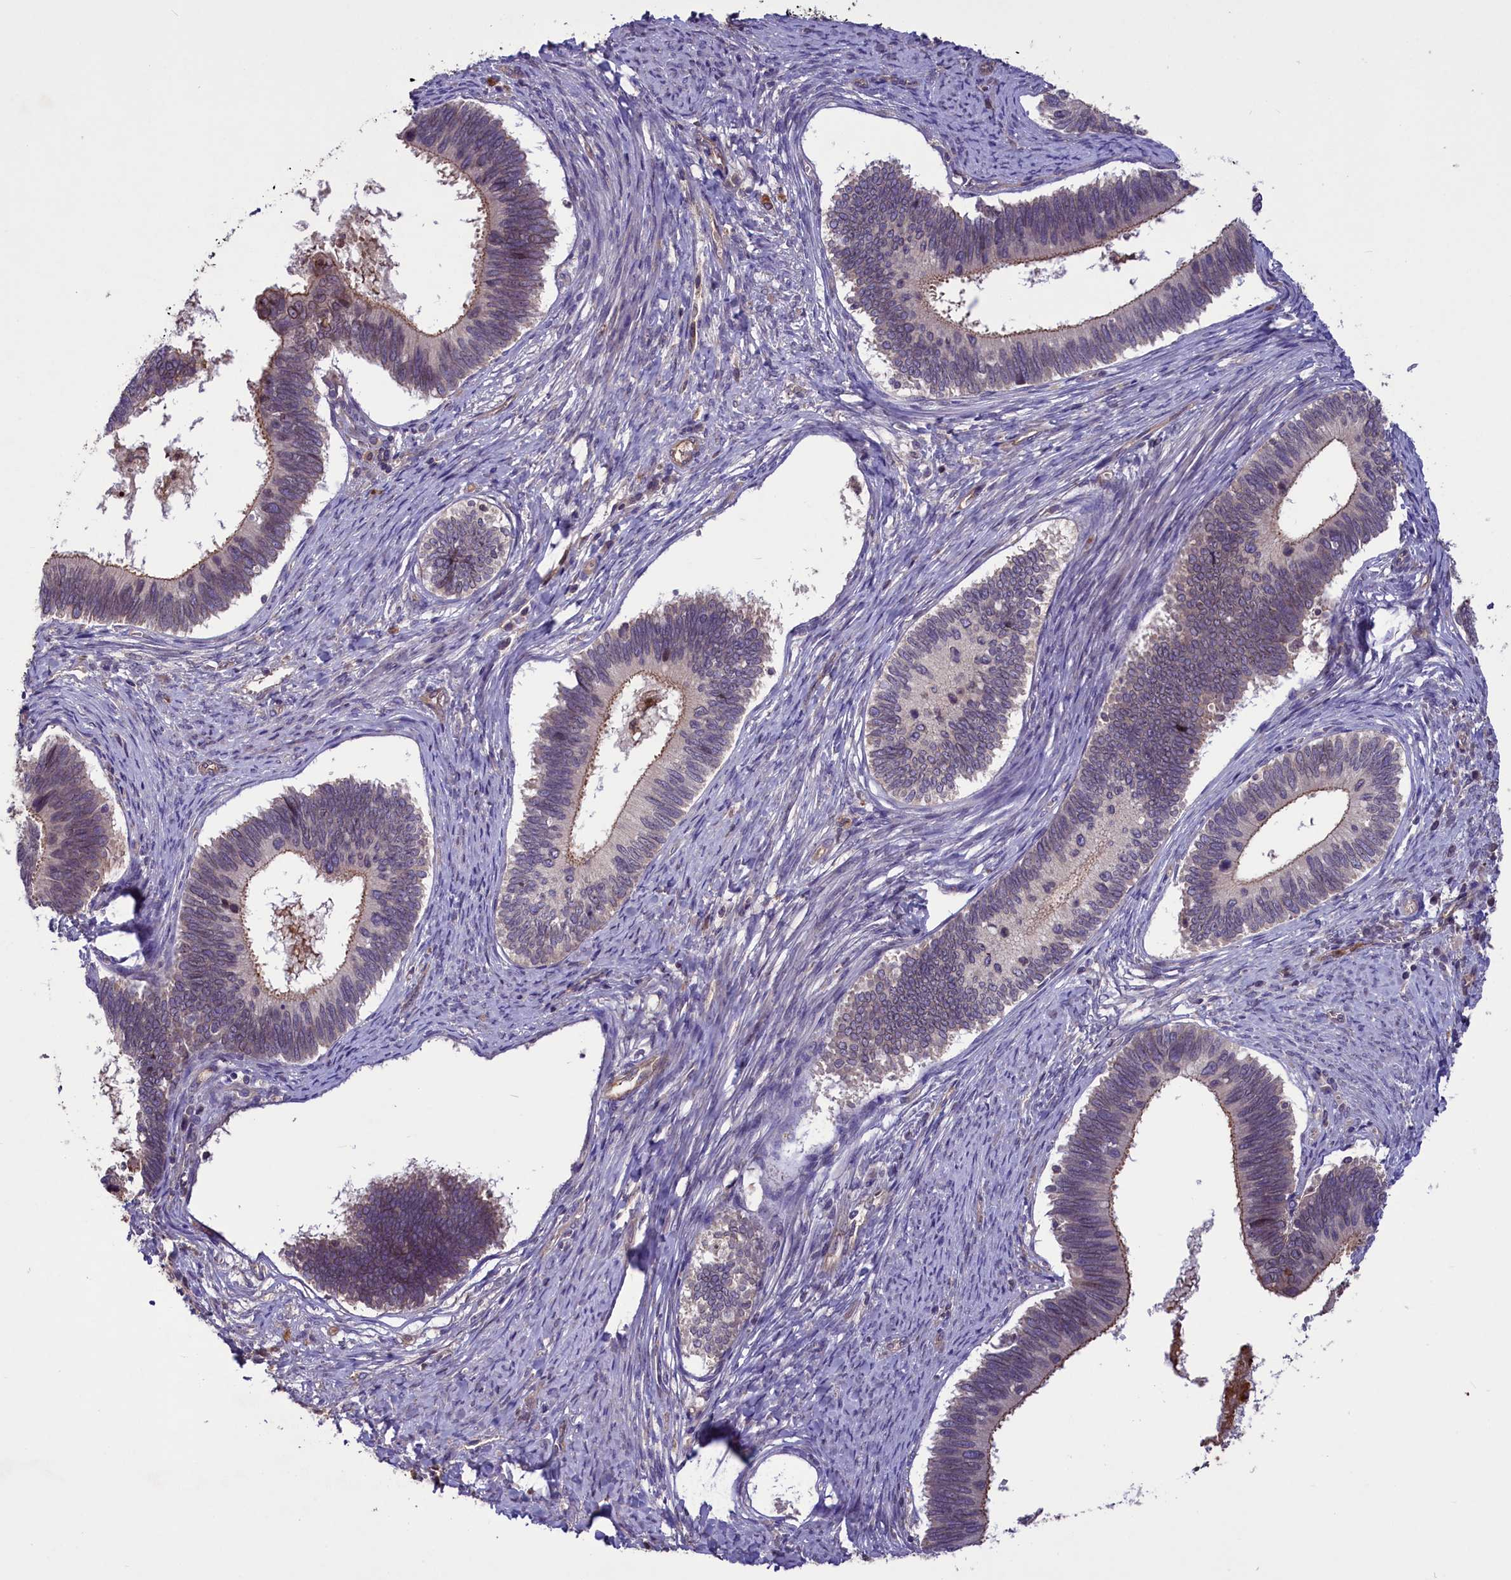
{"staining": {"intensity": "weak", "quantity": "25%-75%", "location": "cytoplasmic/membranous"}, "tissue": "cervical cancer", "cell_type": "Tumor cells", "image_type": "cancer", "snomed": [{"axis": "morphology", "description": "Adenocarcinoma, NOS"}, {"axis": "topography", "description": "Cervix"}], "caption": "The micrograph reveals immunohistochemical staining of adenocarcinoma (cervical). There is weak cytoplasmic/membranous expression is identified in about 25%-75% of tumor cells.", "gene": "CCDC125", "patient": {"sex": "female", "age": 42}}